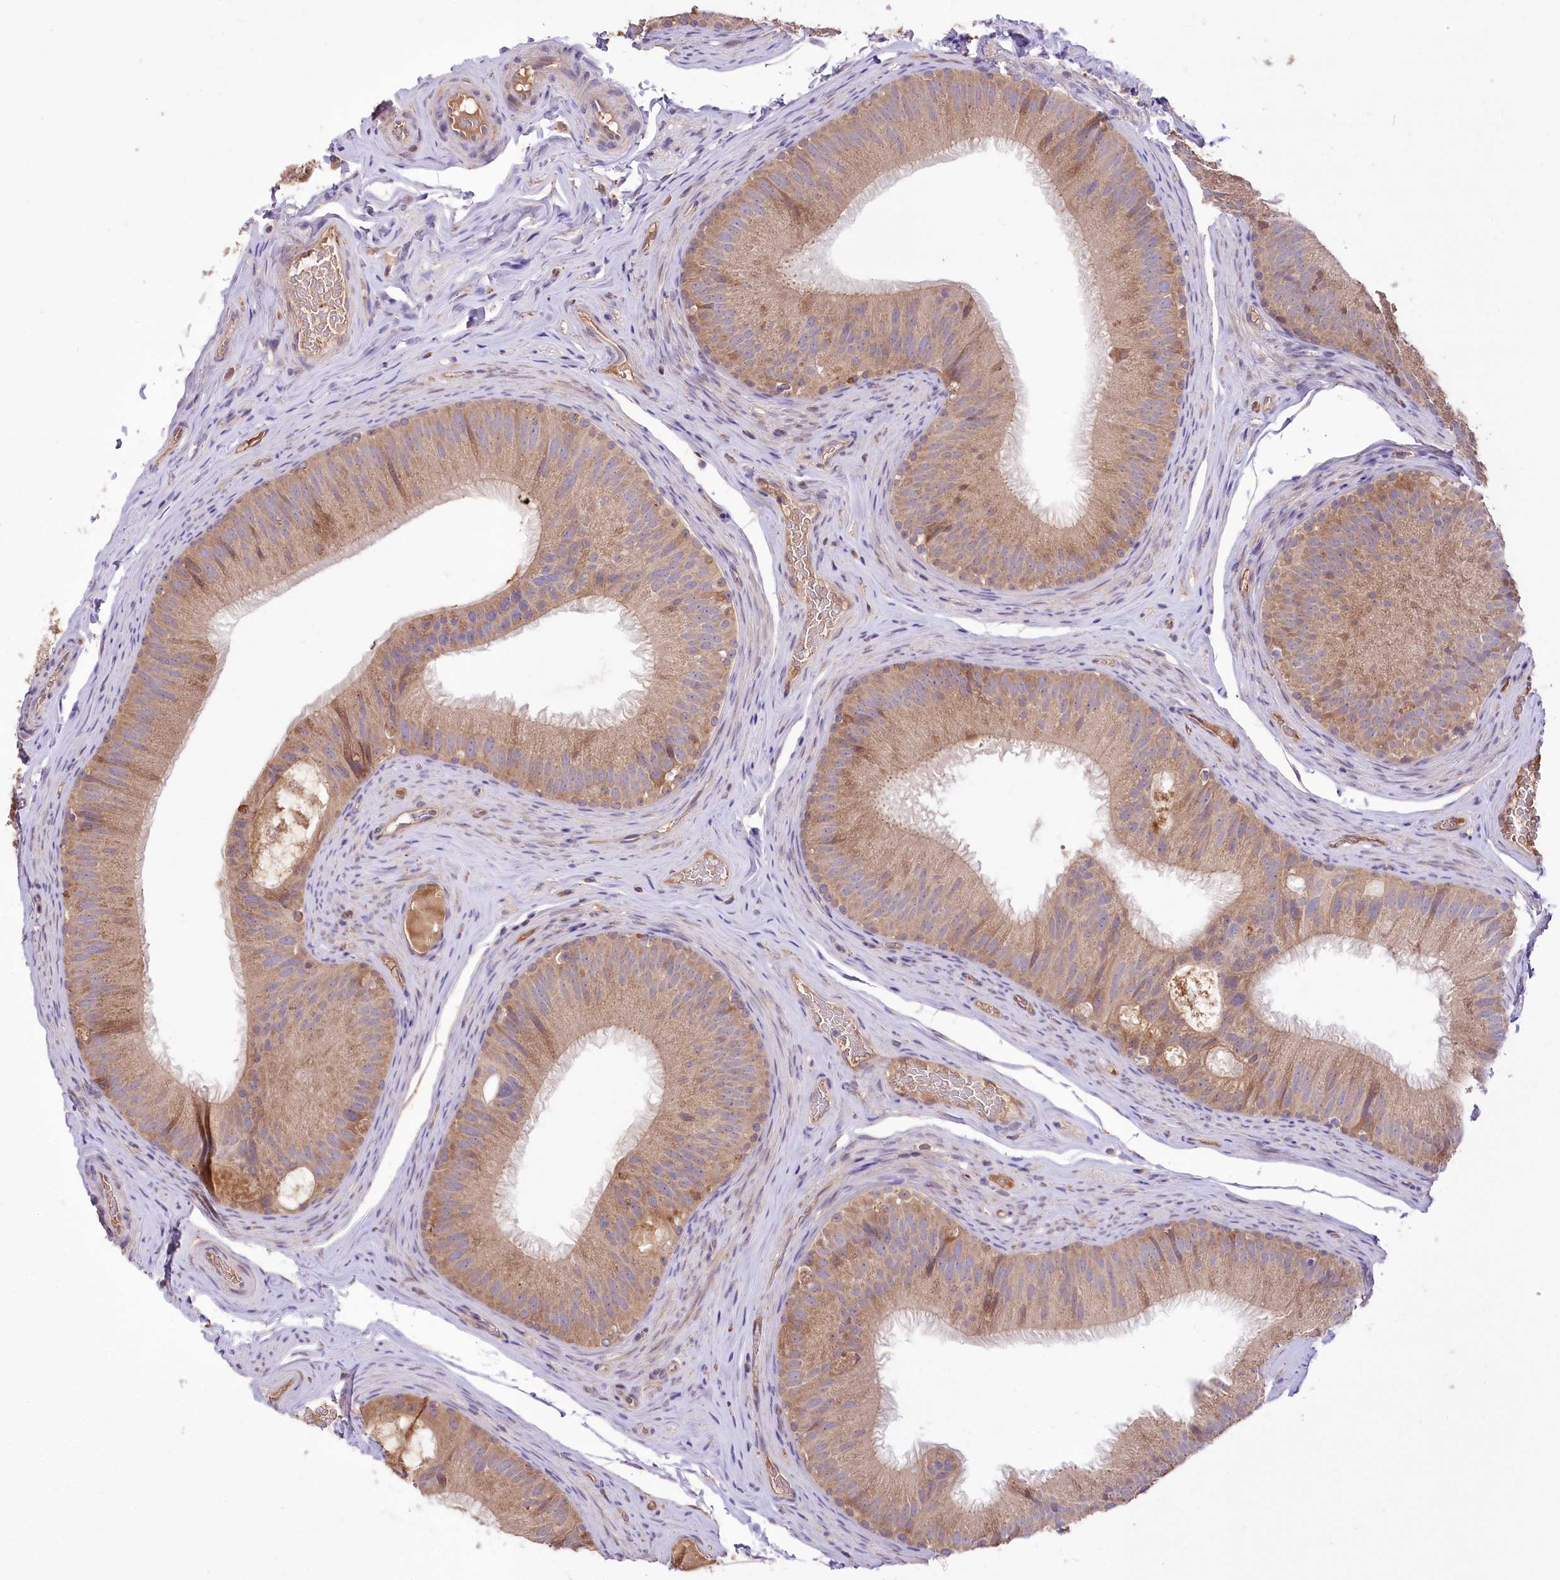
{"staining": {"intensity": "moderate", "quantity": ">75%", "location": "cytoplasmic/membranous"}, "tissue": "epididymis", "cell_type": "Glandular cells", "image_type": "normal", "snomed": [{"axis": "morphology", "description": "Normal tissue, NOS"}, {"axis": "topography", "description": "Epididymis"}], "caption": "Immunohistochemical staining of benign epididymis displays moderate cytoplasmic/membranous protein expression in about >75% of glandular cells.", "gene": "PBLD", "patient": {"sex": "male", "age": 34}}